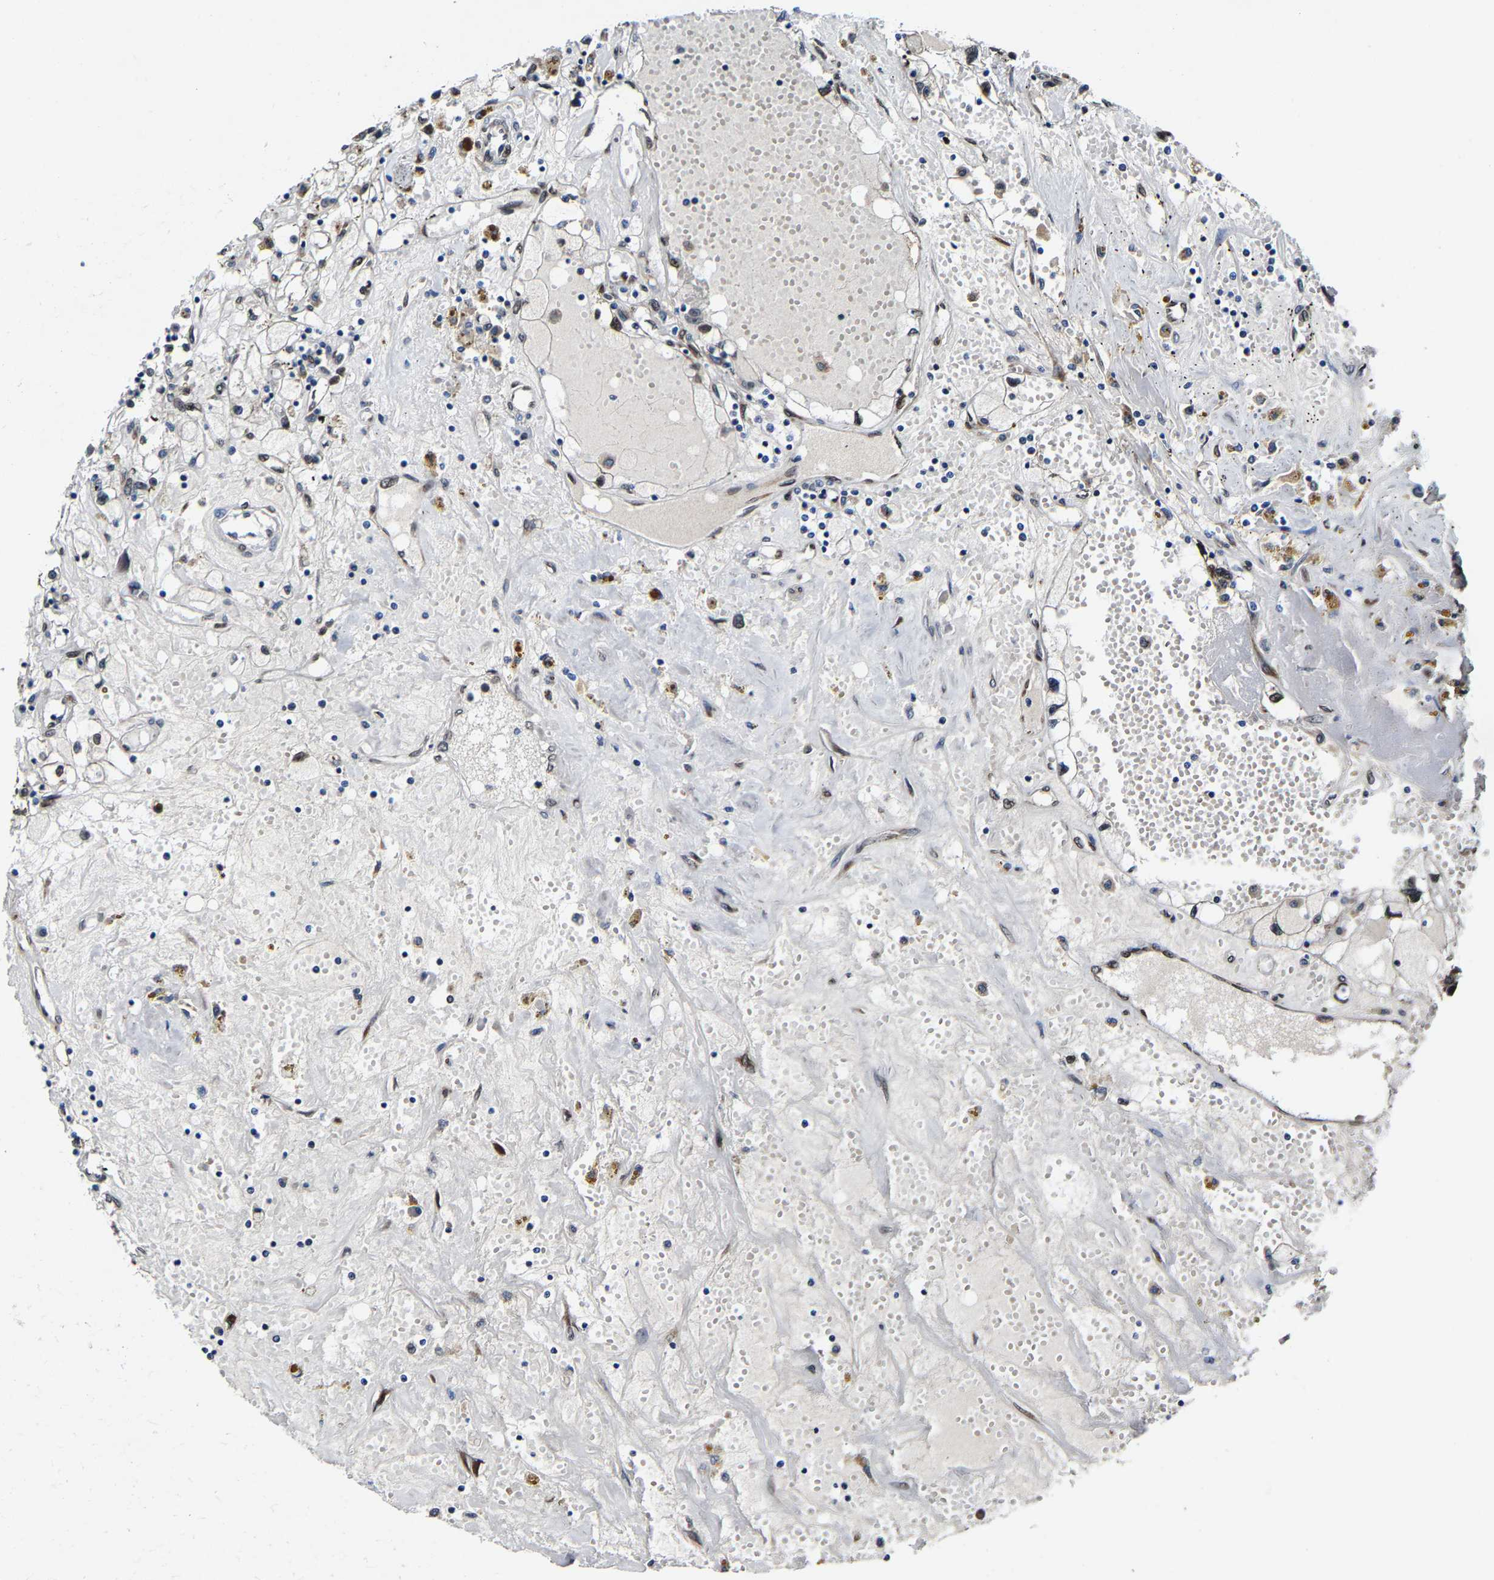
{"staining": {"intensity": "weak", "quantity": "25%-75%", "location": "cytoplasmic/membranous,nuclear"}, "tissue": "renal cancer", "cell_type": "Tumor cells", "image_type": "cancer", "snomed": [{"axis": "morphology", "description": "Adenocarcinoma, NOS"}, {"axis": "topography", "description": "Kidney"}], "caption": "Immunohistochemistry of renal cancer (adenocarcinoma) displays low levels of weak cytoplasmic/membranous and nuclear positivity in approximately 25%-75% of tumor cells. Using DAB (brown) and hematoxylin (blue) stains, captured at high magnification using brightfield microscopy.", "gene": "METTL1", "patient": {"sex": "male", "age": 56}}